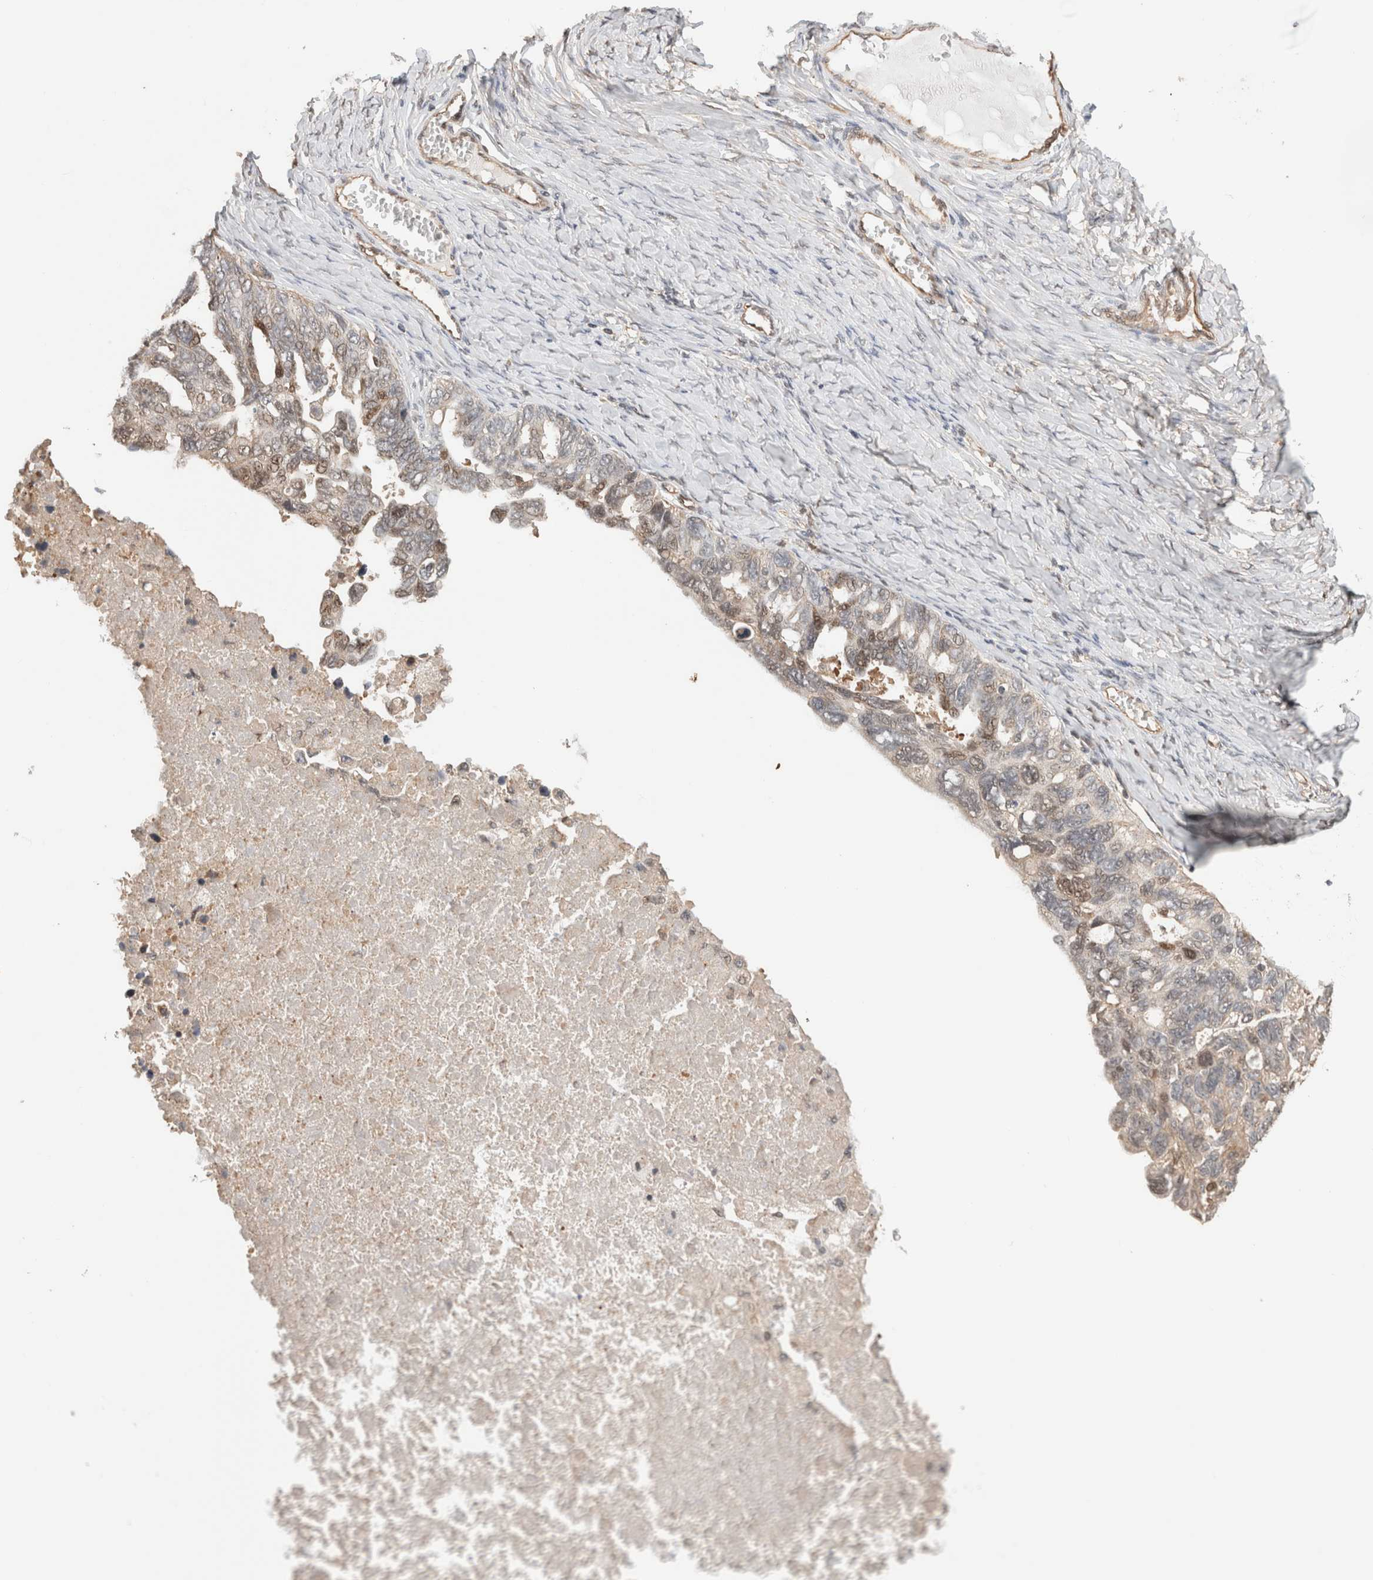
{"staining": {"intensity": "weak", "quantity": "<25%", "location": "nuclear"}, "tissue": "ovarian cancer", "cell_type": "Tumor cells", "image_type": "cancer", "snomed": [{"axis": "morphology", "description": "Cystadenocarcinoma, serous, NOS"}, {"axis": "topography", "description": "Ovary"}], "caption": "High magnification brightfield microscopy of ovarian cancer (serous cystadenocarcinoma) stained with DAB (brown) and counterstained with hematoxylin (blue): tumor cells show no significant expression.", "gene": "OTUD6B", "patient": {"sex": "female", "age": 79}}